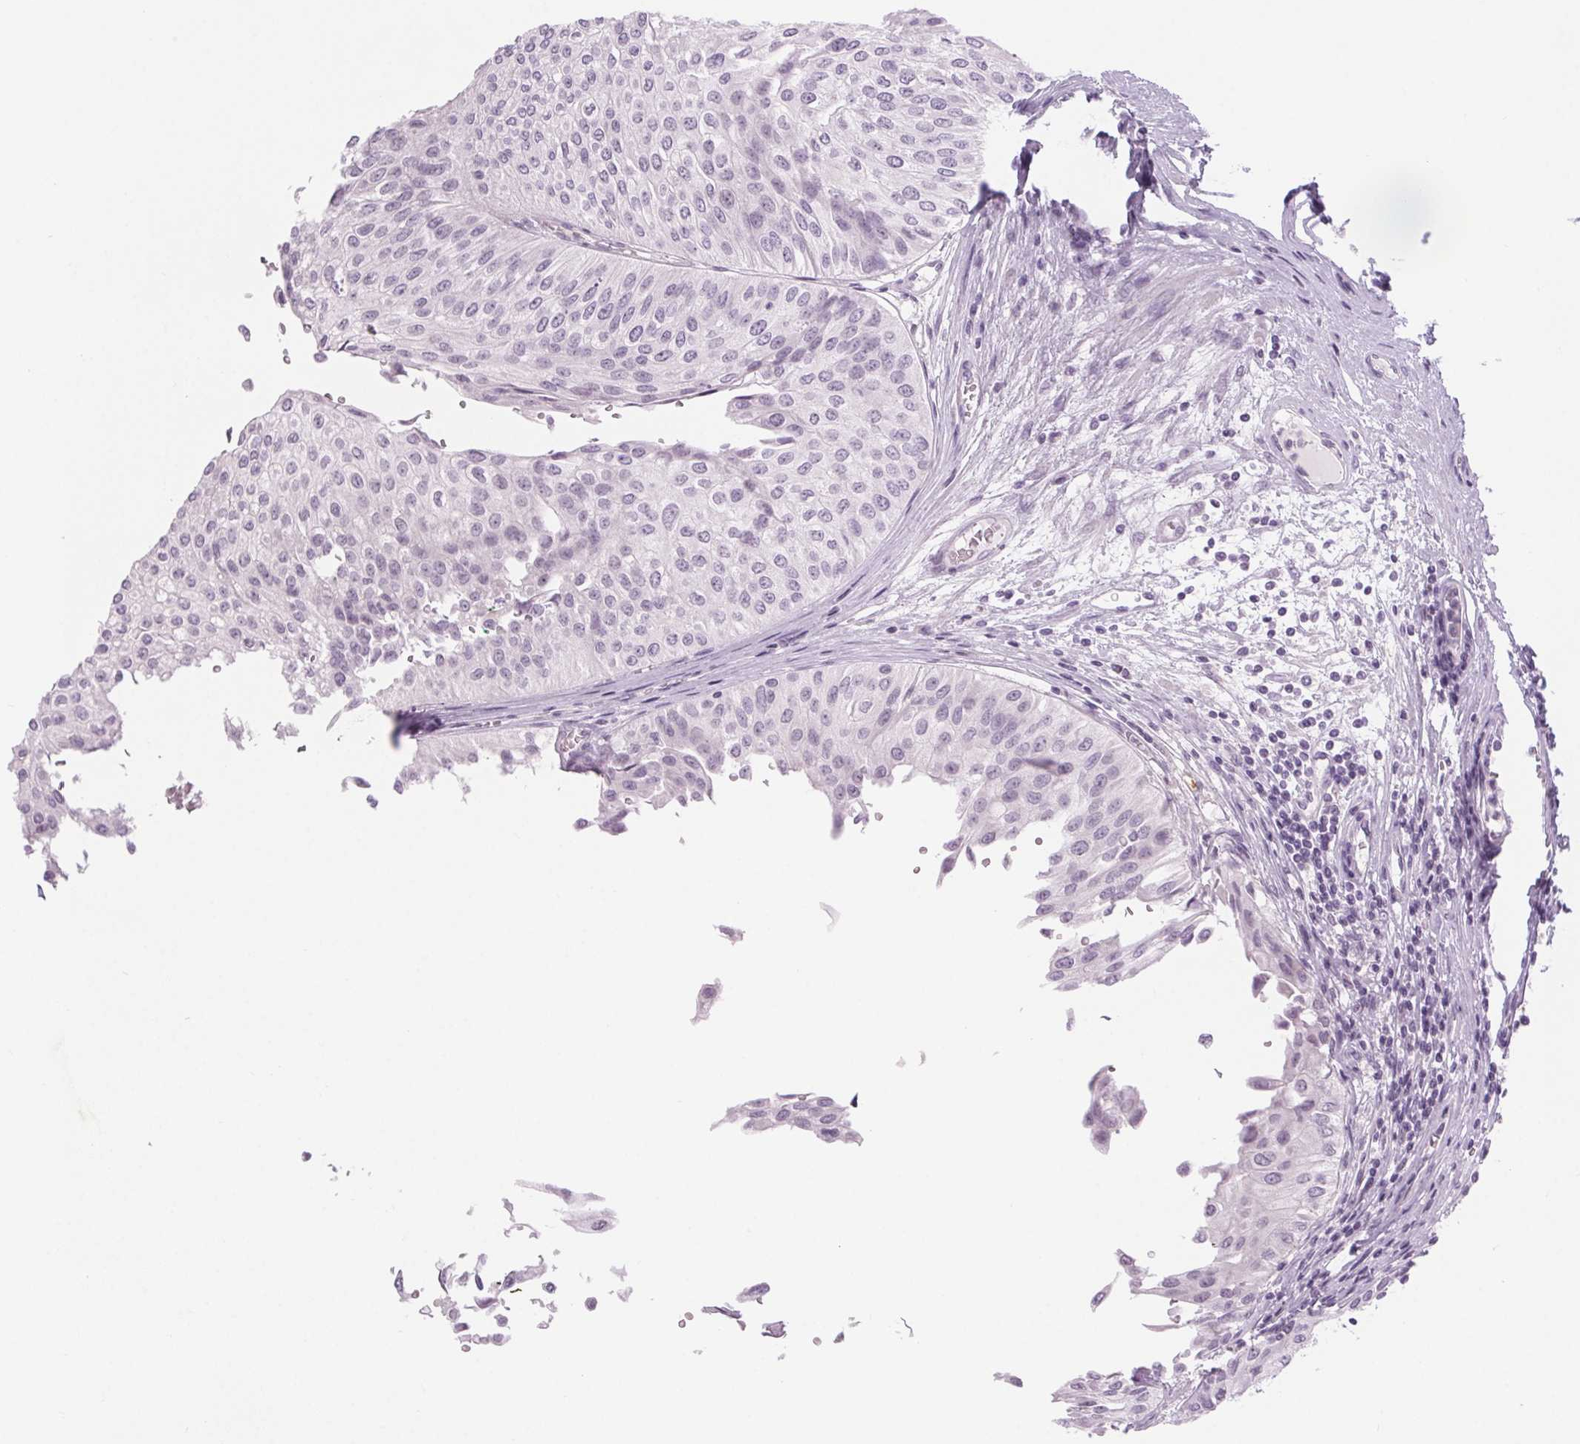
{"staining": {"intensity": "negative", "quantity": "none", "location": "none"}, "tissue": "urothelial cancer", "cell_type": "Tumor cells", "image_type": "cancer", "snomed": [{"axis": "morphology", "description": "Urothelial carcinoma, NOS"}, {"axis": "topography", "description": "Urinary bladder"}], "caption": "Immunohistochemistry histopathology image of neoplastic tissue: human urothelial cancer stained with DAB (3,3'-diaminobenzidine) displays no significant protein positivity in tumor cells.", "gene": "SLC6A19", "patient": {"sex": "male", "age": 67}}